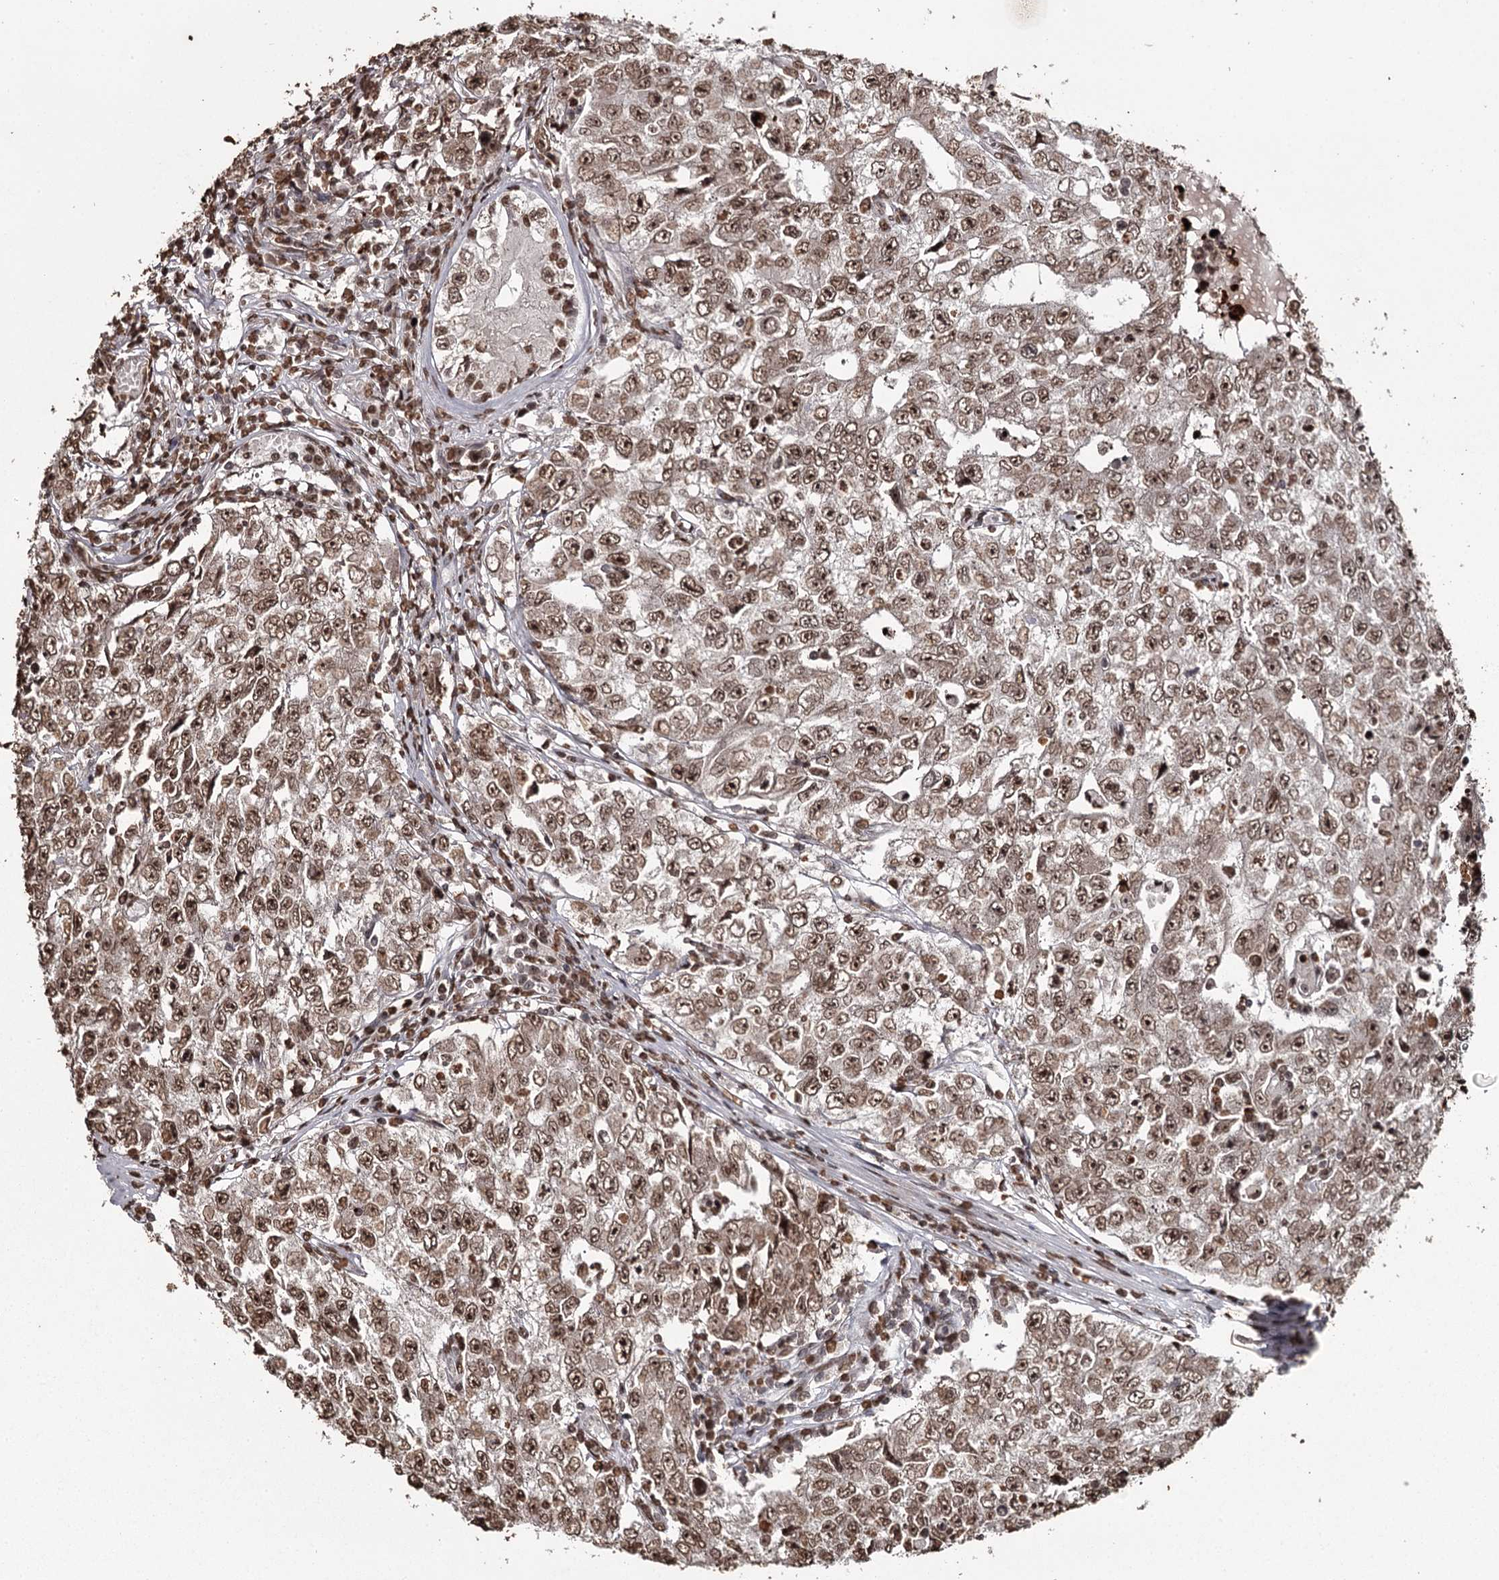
{"staining": {"intensity": "strong", "quantity": ">75%", "location": "nuclear"}, "tissue": "testis cancer", "cell_type": "Tumor cells", "image_type": "cancer", "snomed": [{"axis": "morphology", "description": "Carcinoma, Embryonal, NOS"}, {"axis": "topography", "description": "Testis"}], "caption": "Strong nuclear positivity is seen in about >75% of tumor cells in testis cancer (embryonal carcinoma).", "gene": "THYN1", "patient": {"sex": "male", "age": 17}}